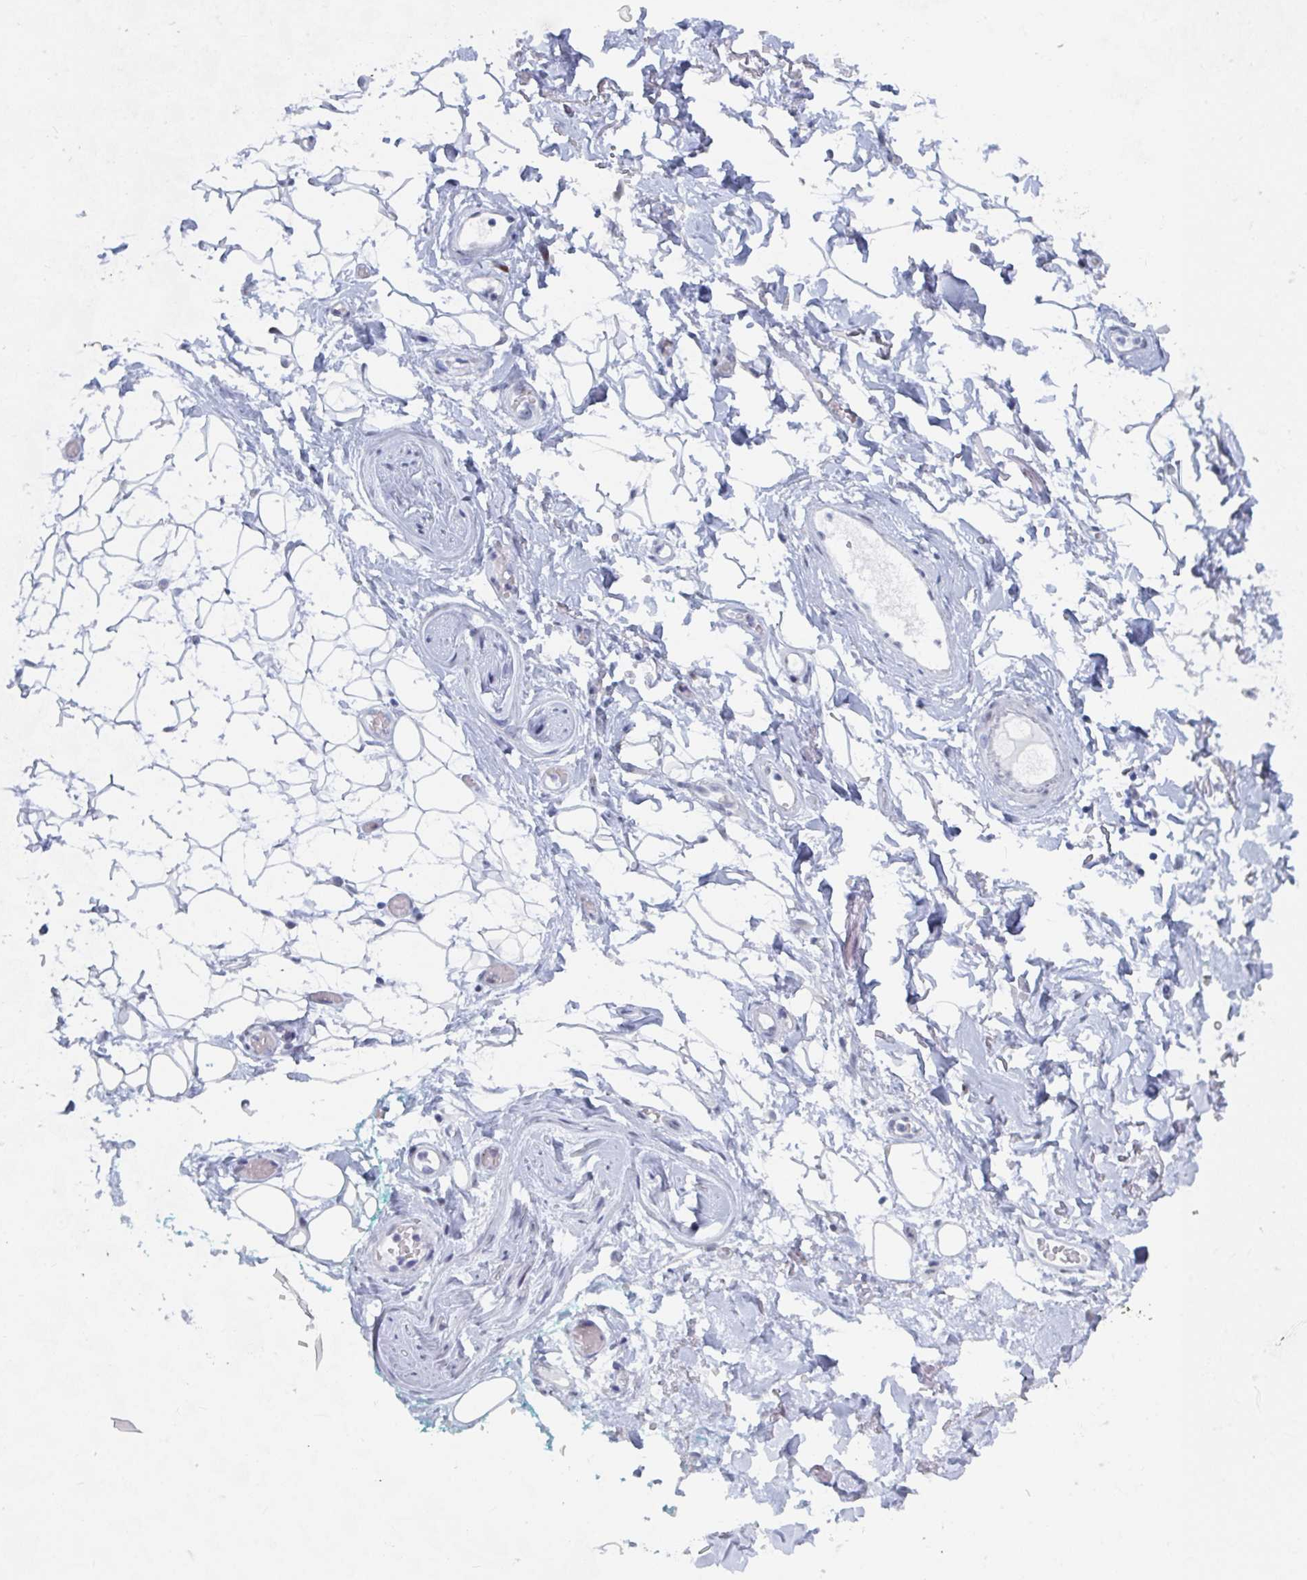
{"staining": {"intensity": "negative", "quantity": "none", "location": "none"}, "tissue": "adipose tissue", "cell_type": "Adipocytes", "image_type": "normal", "snomed": [{"axis": "morphology", "description": "Normal tissue, NOS"}, {"axis": "topography", "description": "Anal"}, {"axis": "topography", "description": "Peripheral nerve tissue"}], "caption": "This is a histopathology image of IHC staining of unremarkable adipose tissue, which shows no positivity in adipocytes. (Immunohistochemistry (ihc), brightfield microscopy, high magnification).", "gene": "NR1H2", "patient": {"sex": "male", "age": 78}}